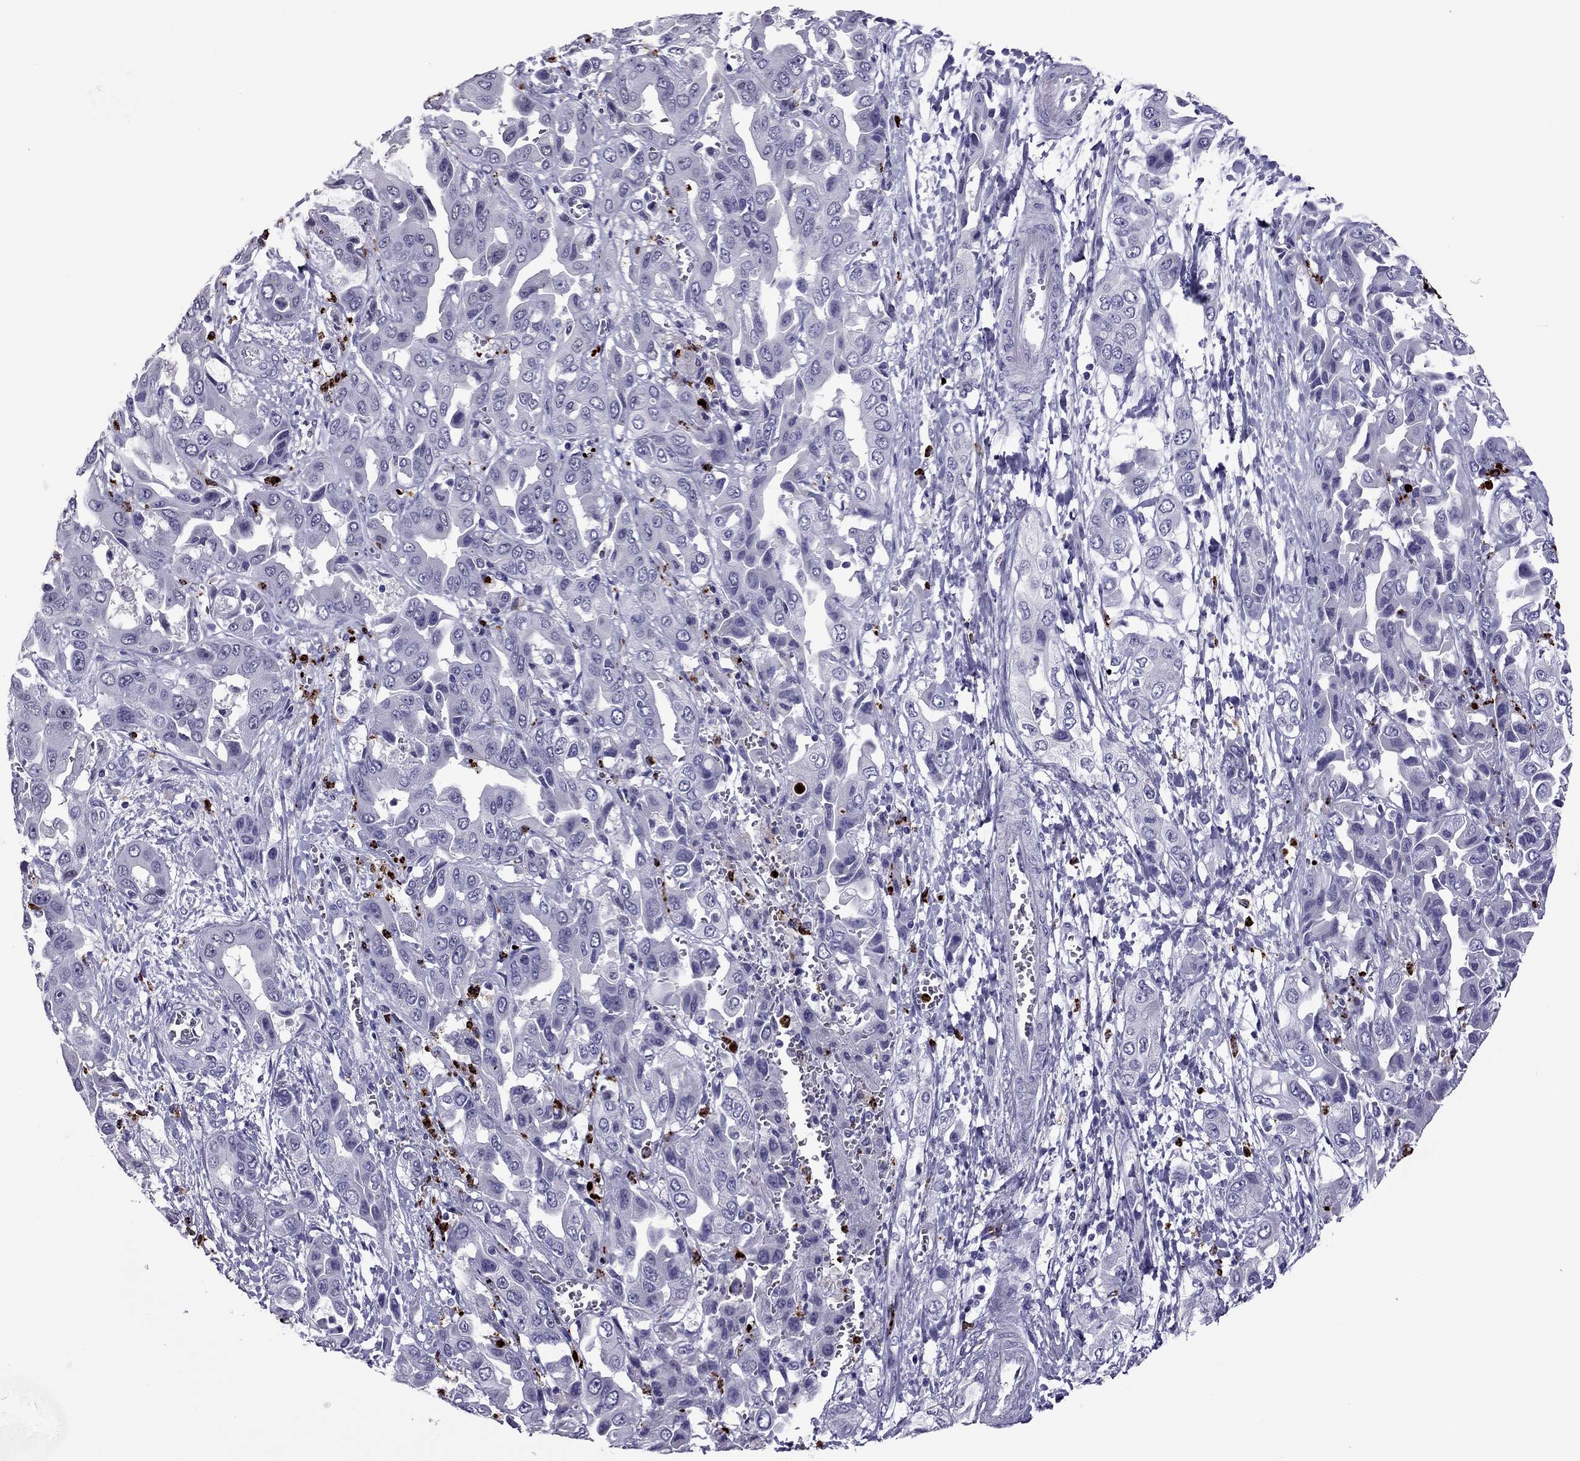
{"staining": {"intensity": "negative", "quantity": "none", "location": "none"}, "tissue": "liver cancer", "cell_type": "Tumor cells", "image_type": "cancer", "snomed": [{"axis": "morphology", "description": "Cholangiocarcinoma"}, {"axis": "topography", "description": "Liver"}], "caption": "The micrograph reveals no staining of tumor cells in liver cancer.", "gene": "CCL27", "patient": {"sex": "female", "age": 52}}